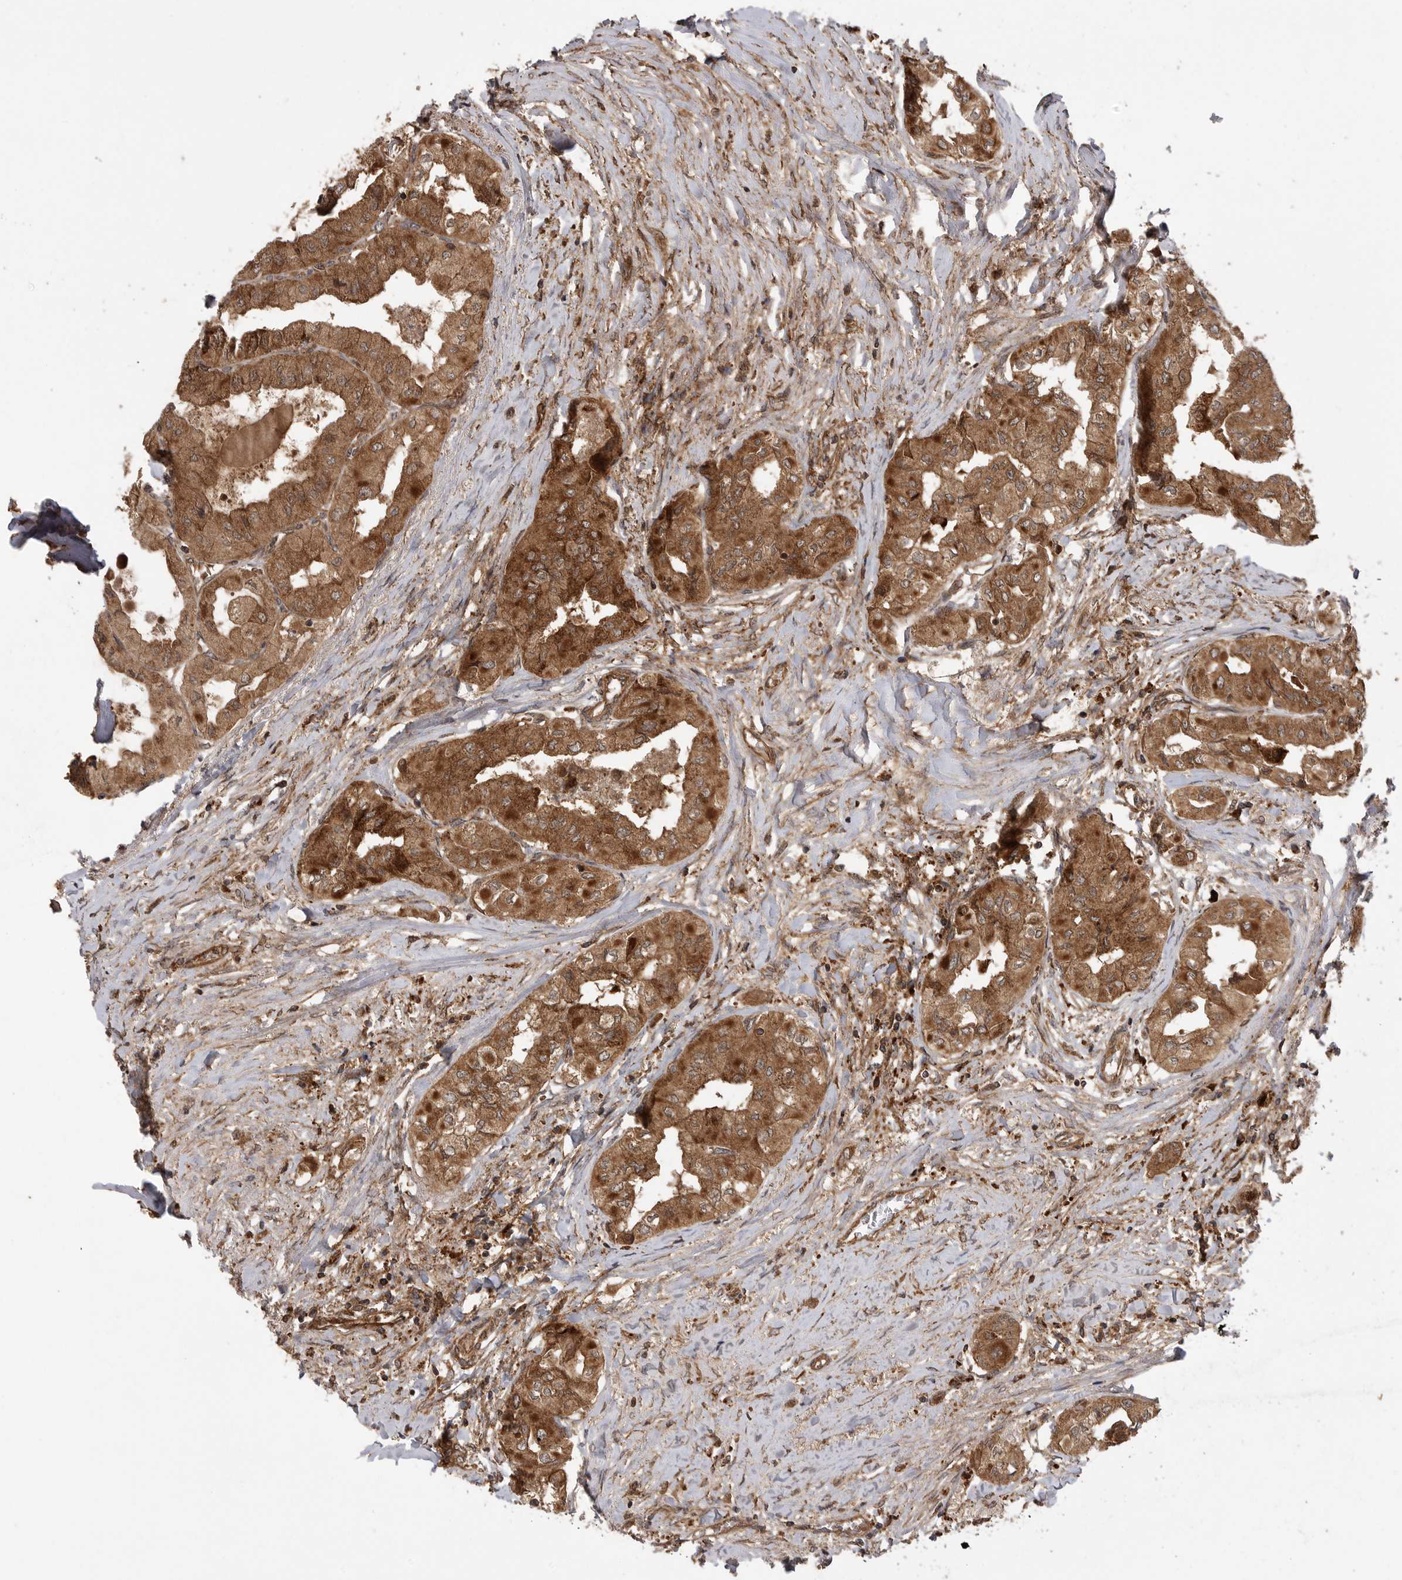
{"staining": {"intensity": "strong", "quantity": ">75%", "location": "cytoplasmic/membranous"}, "tissue": "thyroid cancer", "cell_type": "Tumor cells", "image_type": "cancer", "snomed": [{"axis": "morphology", "description": "Papillary adenocarcinoma, NOS"}, {"axis": "topography", "description": "Thyroid gland"}], "caption": "Protein staining shows strong cytoplasmic/membranous staining in about >75% of tumor cells in papillary adenocarcinoma (thyroid).", "gene": "PRDX4", "patient": {"sex": "female", "age": 59}}